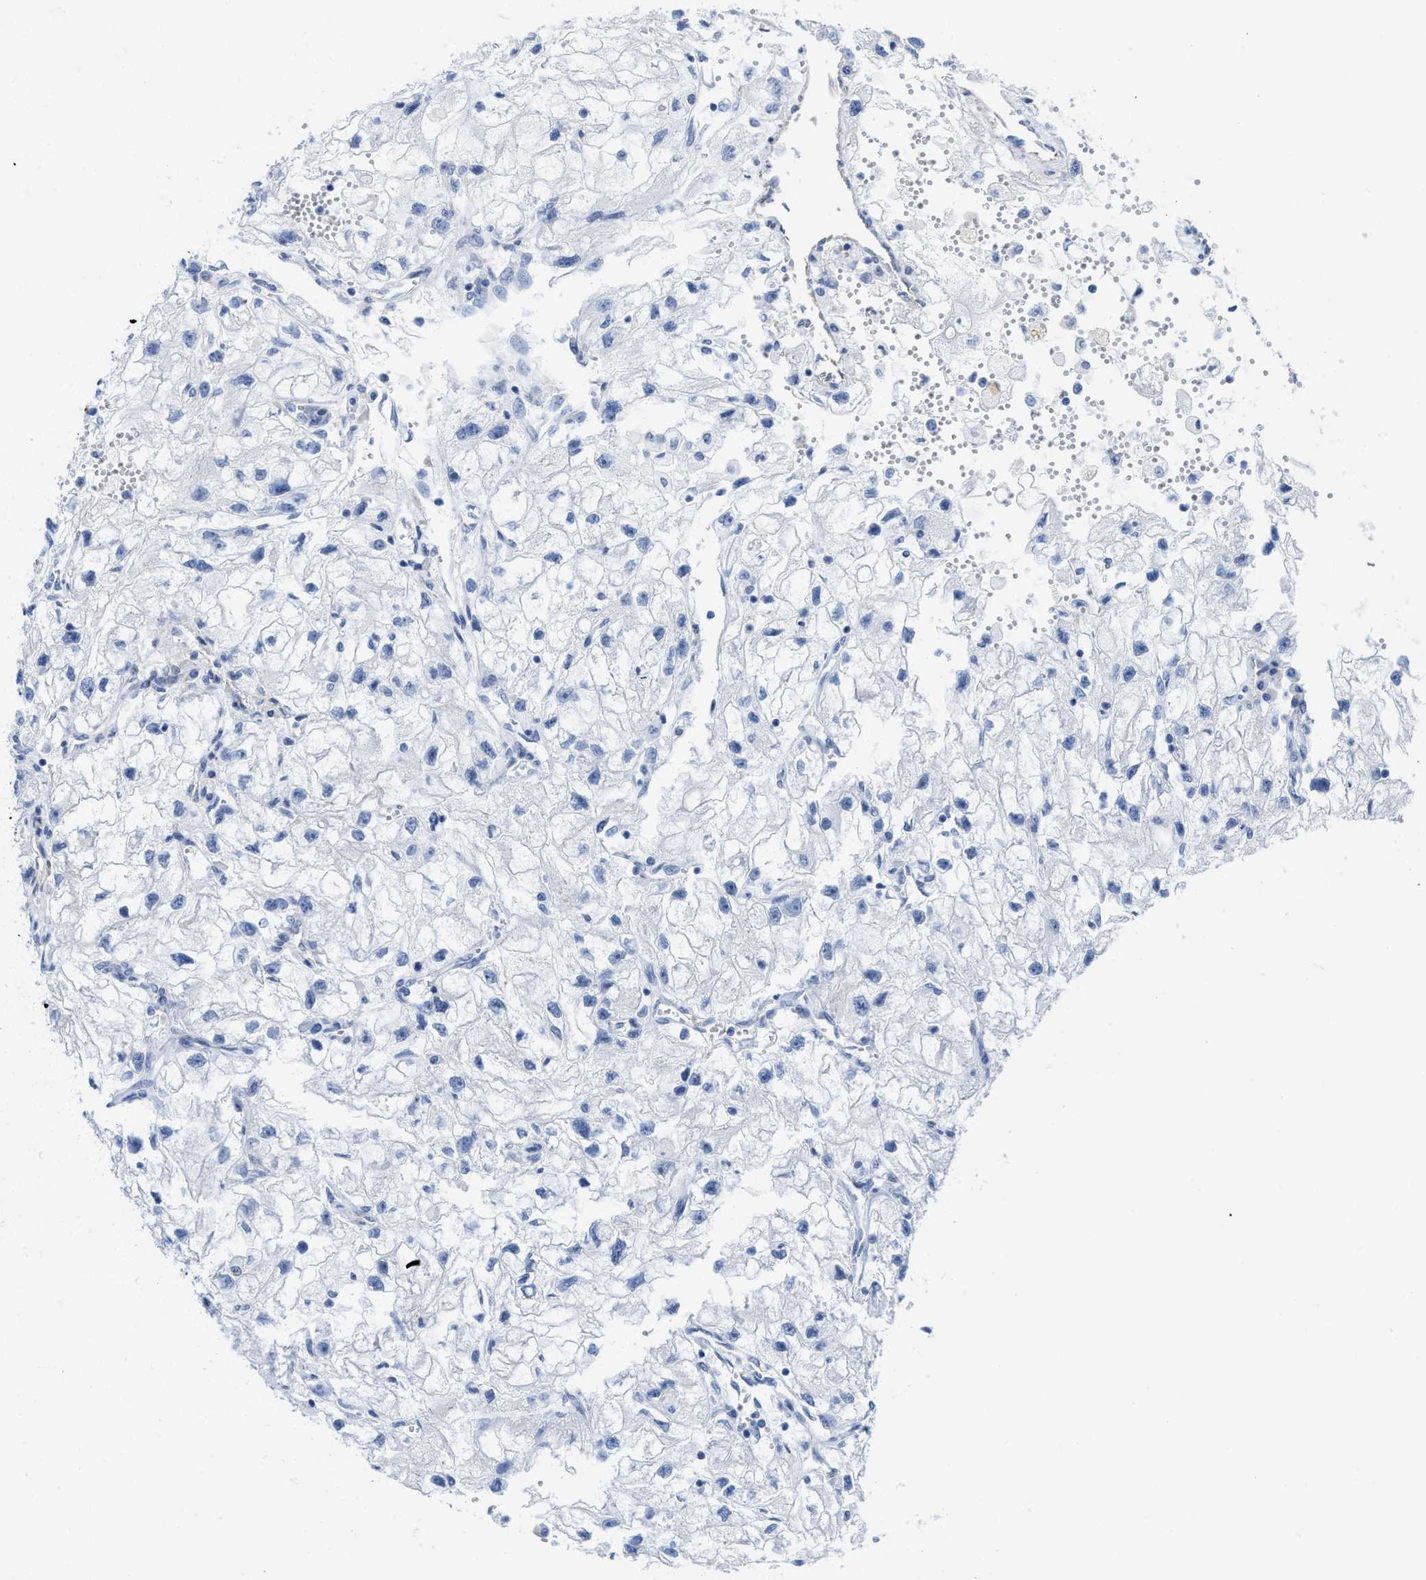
{"staining": {"intensity": "negative", "quantity": "none", "location": "none"}, "tissue": "renal cancer", "cell_type": "Tumor cells", "image_type": "cancer", "snomed": [{"axis": "morphology", "description": "Adenocarcinoma, NOS"}, {"axis": "topography", "description": "Kidney"}], "caption": "This is a micrograph of immunohistochemistry (IHC) staining of adenocarcinoma (renal), which shows no positivity in tumor cells.", "gene": "TUB", "patient": {"sex": "female", "age": 70}}